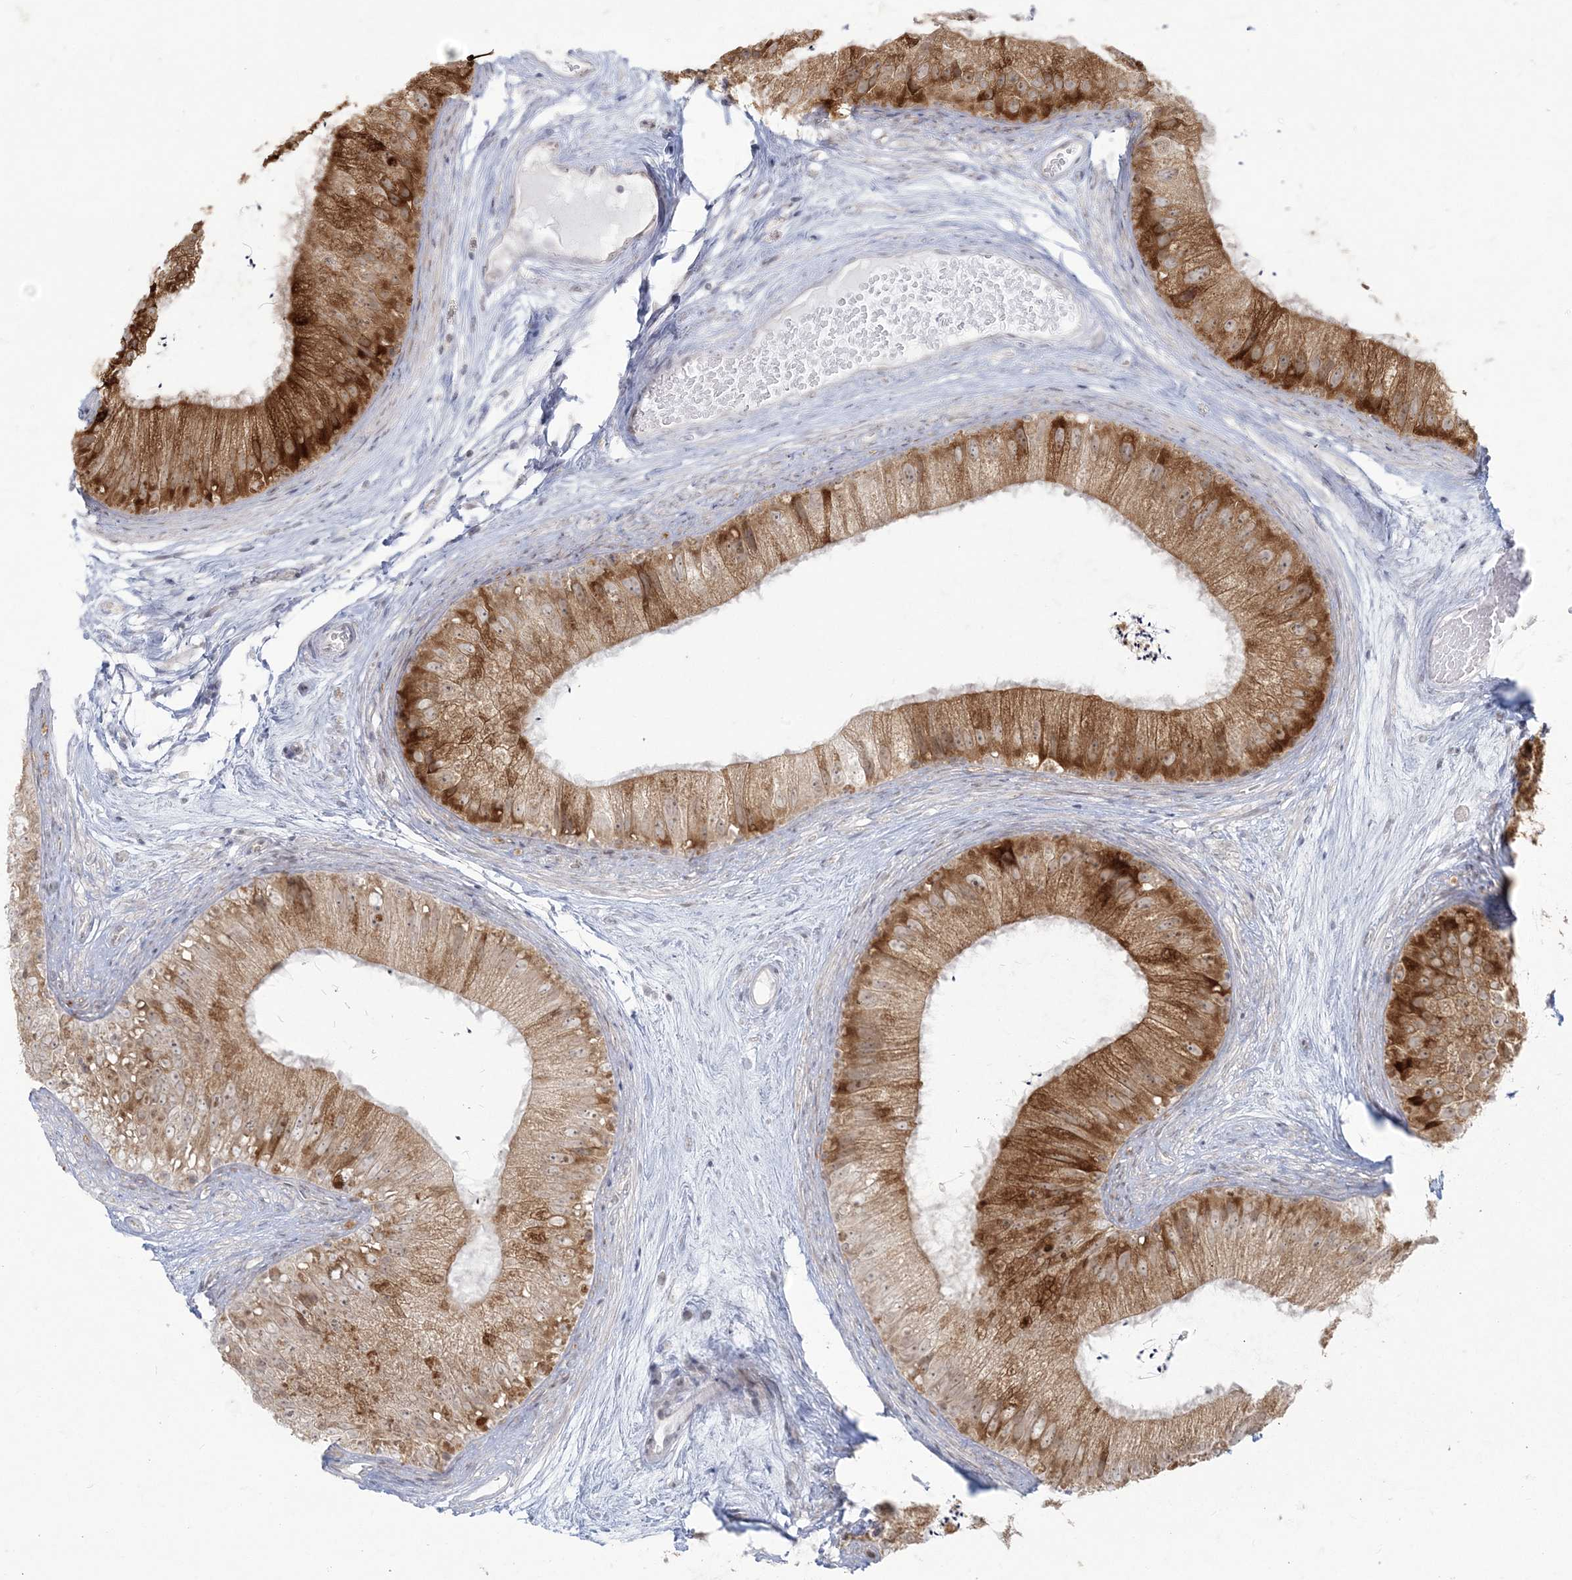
{"staining": {"intensity": "strong", "quantity": ">75%", "location": "cytoplasmic/membranous"}, "tissue": "epididymis", "cell_type": "Glandular cells", "image_type": "normal", "snomed": [{"axis": "morphology", "description": "Normal tissue, NOS"}, {"axis": "topography", "description": "Epididymis"}], "caption": "Epididymis stained for a protein exhibits strong cytoplasmic/membranous positivity in glandular cells. The protein is stained brown, and the nuclei are stained in blue (DAB (3,3'-diaminobenzidine) IHC with brightfield microscopy, high magnification).", "gene": "ZC3H6", "patient": {"sex": "male", "age": 77}}